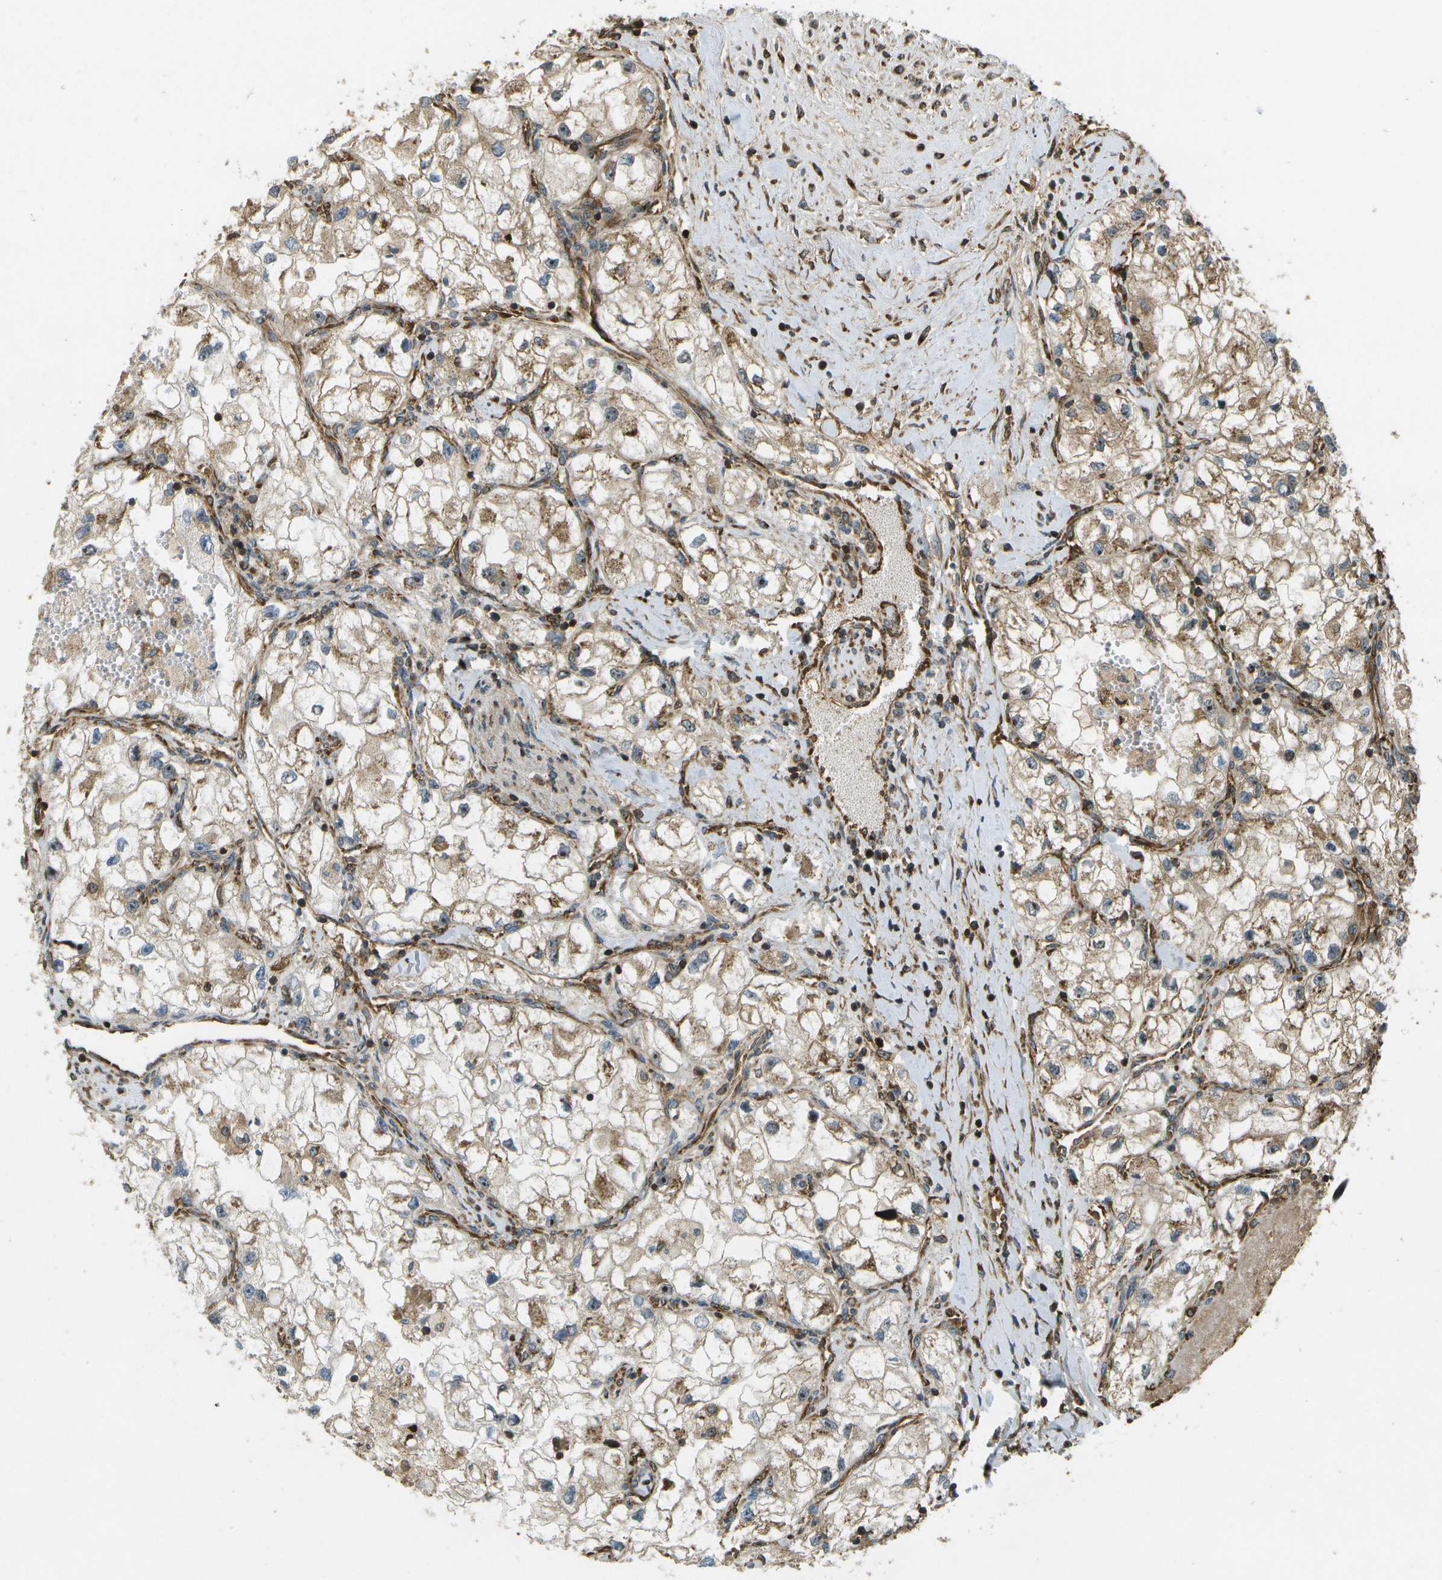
{"staining": {"intensity": "weak", "quantity": ">75%", "location": "cytoplasmic/membranous,nuclear"}, "tissue": "renal cancer", "cell_type": "Tumor cells", "image_type": "cancer", "snomed": [{"axis": "morphology", "description": "Adenocarcinoma, NOS"}, {"axis": "topography", "description": "Kidney"}], "caption": "Immunohistochemical staining of renal cancer (adenocarcinoma) displays low levels of weak cytoplasmic/membranous and nuclear expression in approximately >75% of tumor cells.", "gene": "LRP12", "patient": {"sex": "female", "age": 70}}